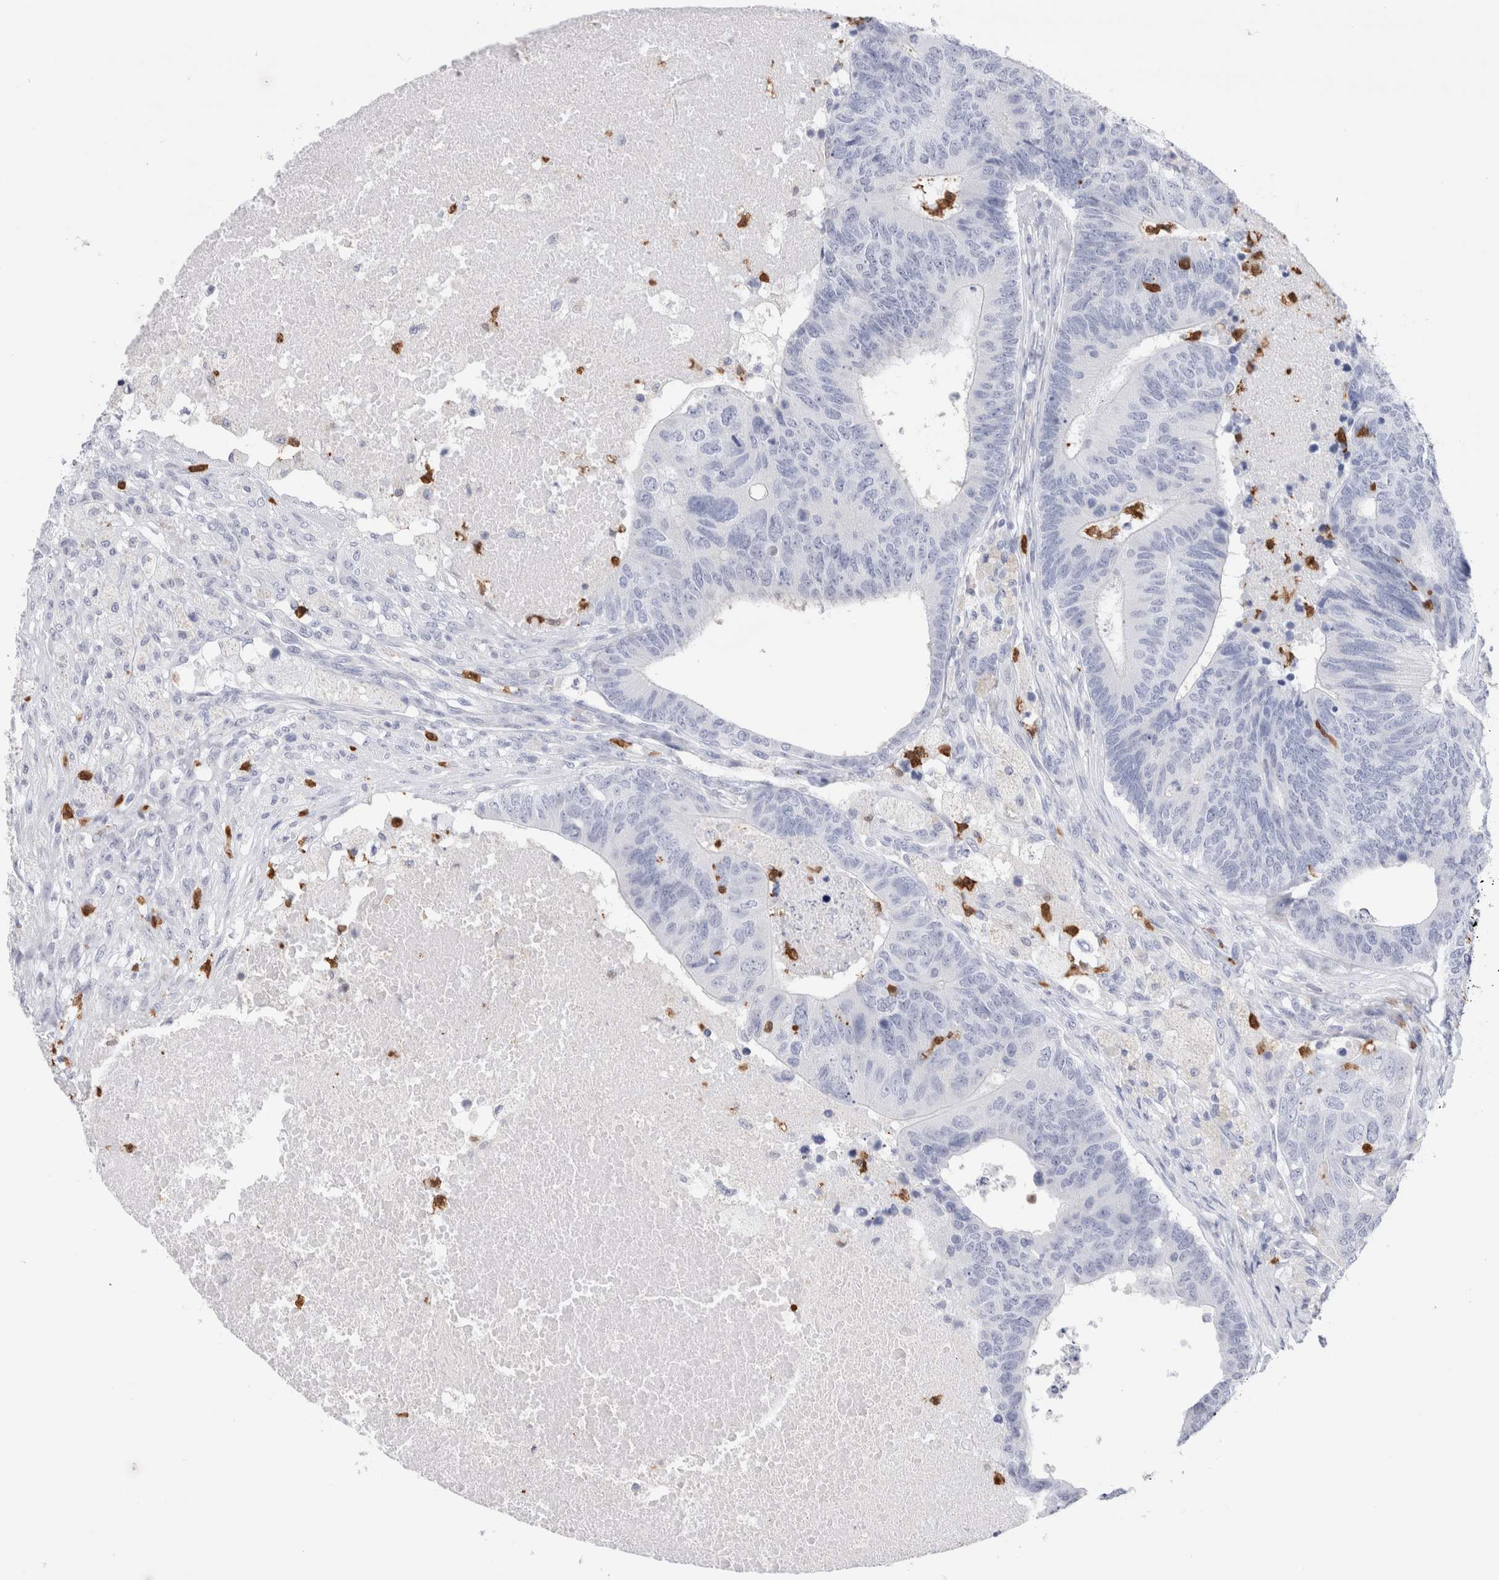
{"staining": {"intensity": "negative", "quantity": "none", "location": "none"}, "tissue": "colorectal cancer", "cell_type": "Tumor cells", "image_type": "cancer", "snomed": [{"axis": "morphology", "description": "Adenocarcinoma, NOS"}, {"axis": "topography", "description": "Colon"}], "caption": "This is an immunohistochemistry (IHC) micrograph of adenocarcinoma (colorectal). There is no expression in tumor cells.", "gene": "SLC10A5", "patient": {"sex": "female", "age": 67}}